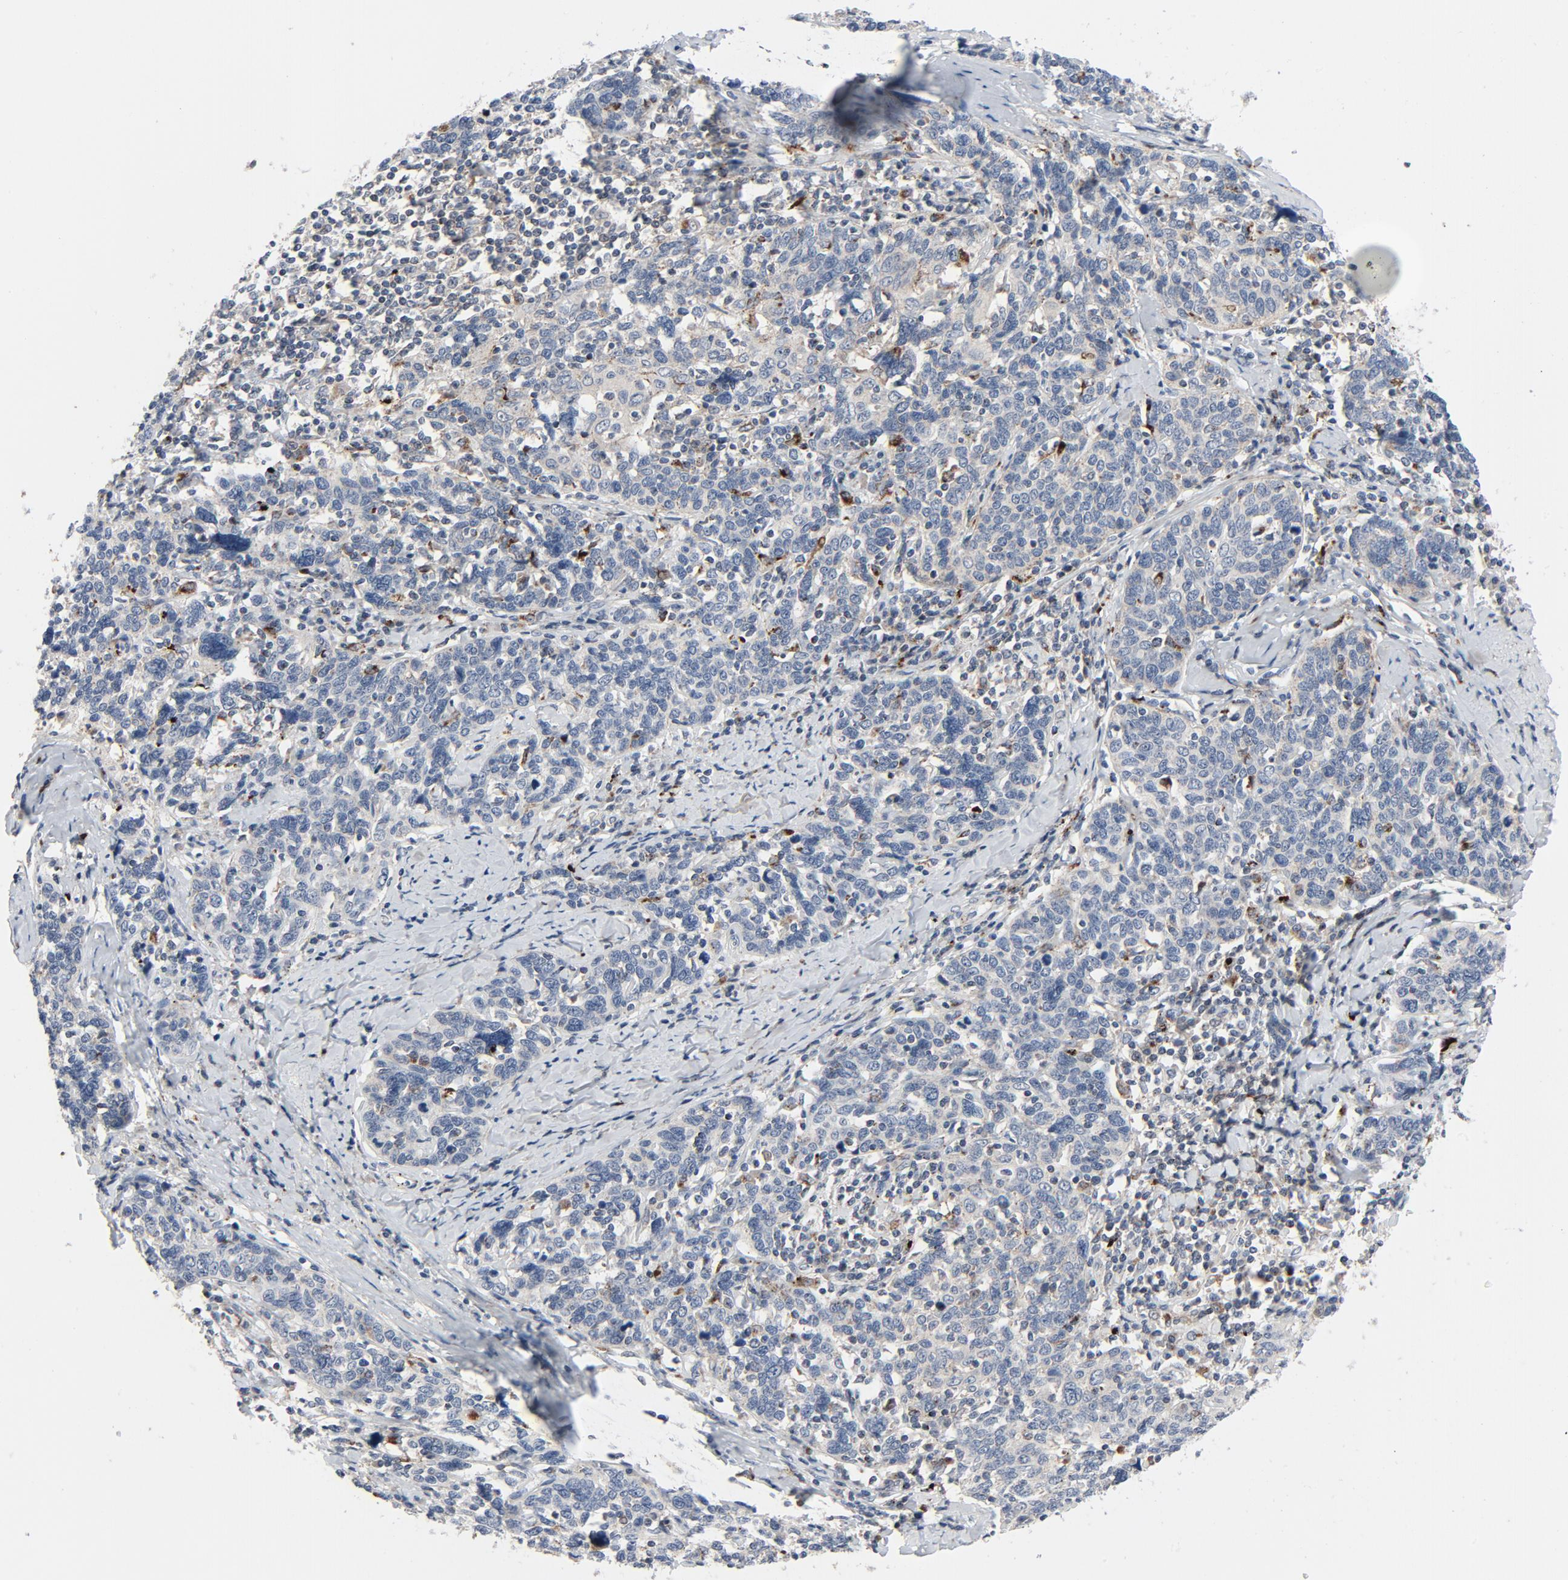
{"staining": {"intensity": "negative", "quantity": "none", "location": "none"}, "tissue": "cervical cancer", "cell_type": "Tumor cells", "image_type": "cancer", "snomed": [{"axis": "morphology", "description": "Squamous cell carcinoma, NOS"}, {"axis": "topography", "description": "Cervix"}], "caption": "The image shows no staining of tumor cells in cervical cancer.", "gene": "AKT2", "patient": {"sex": "female", "age": 53}}